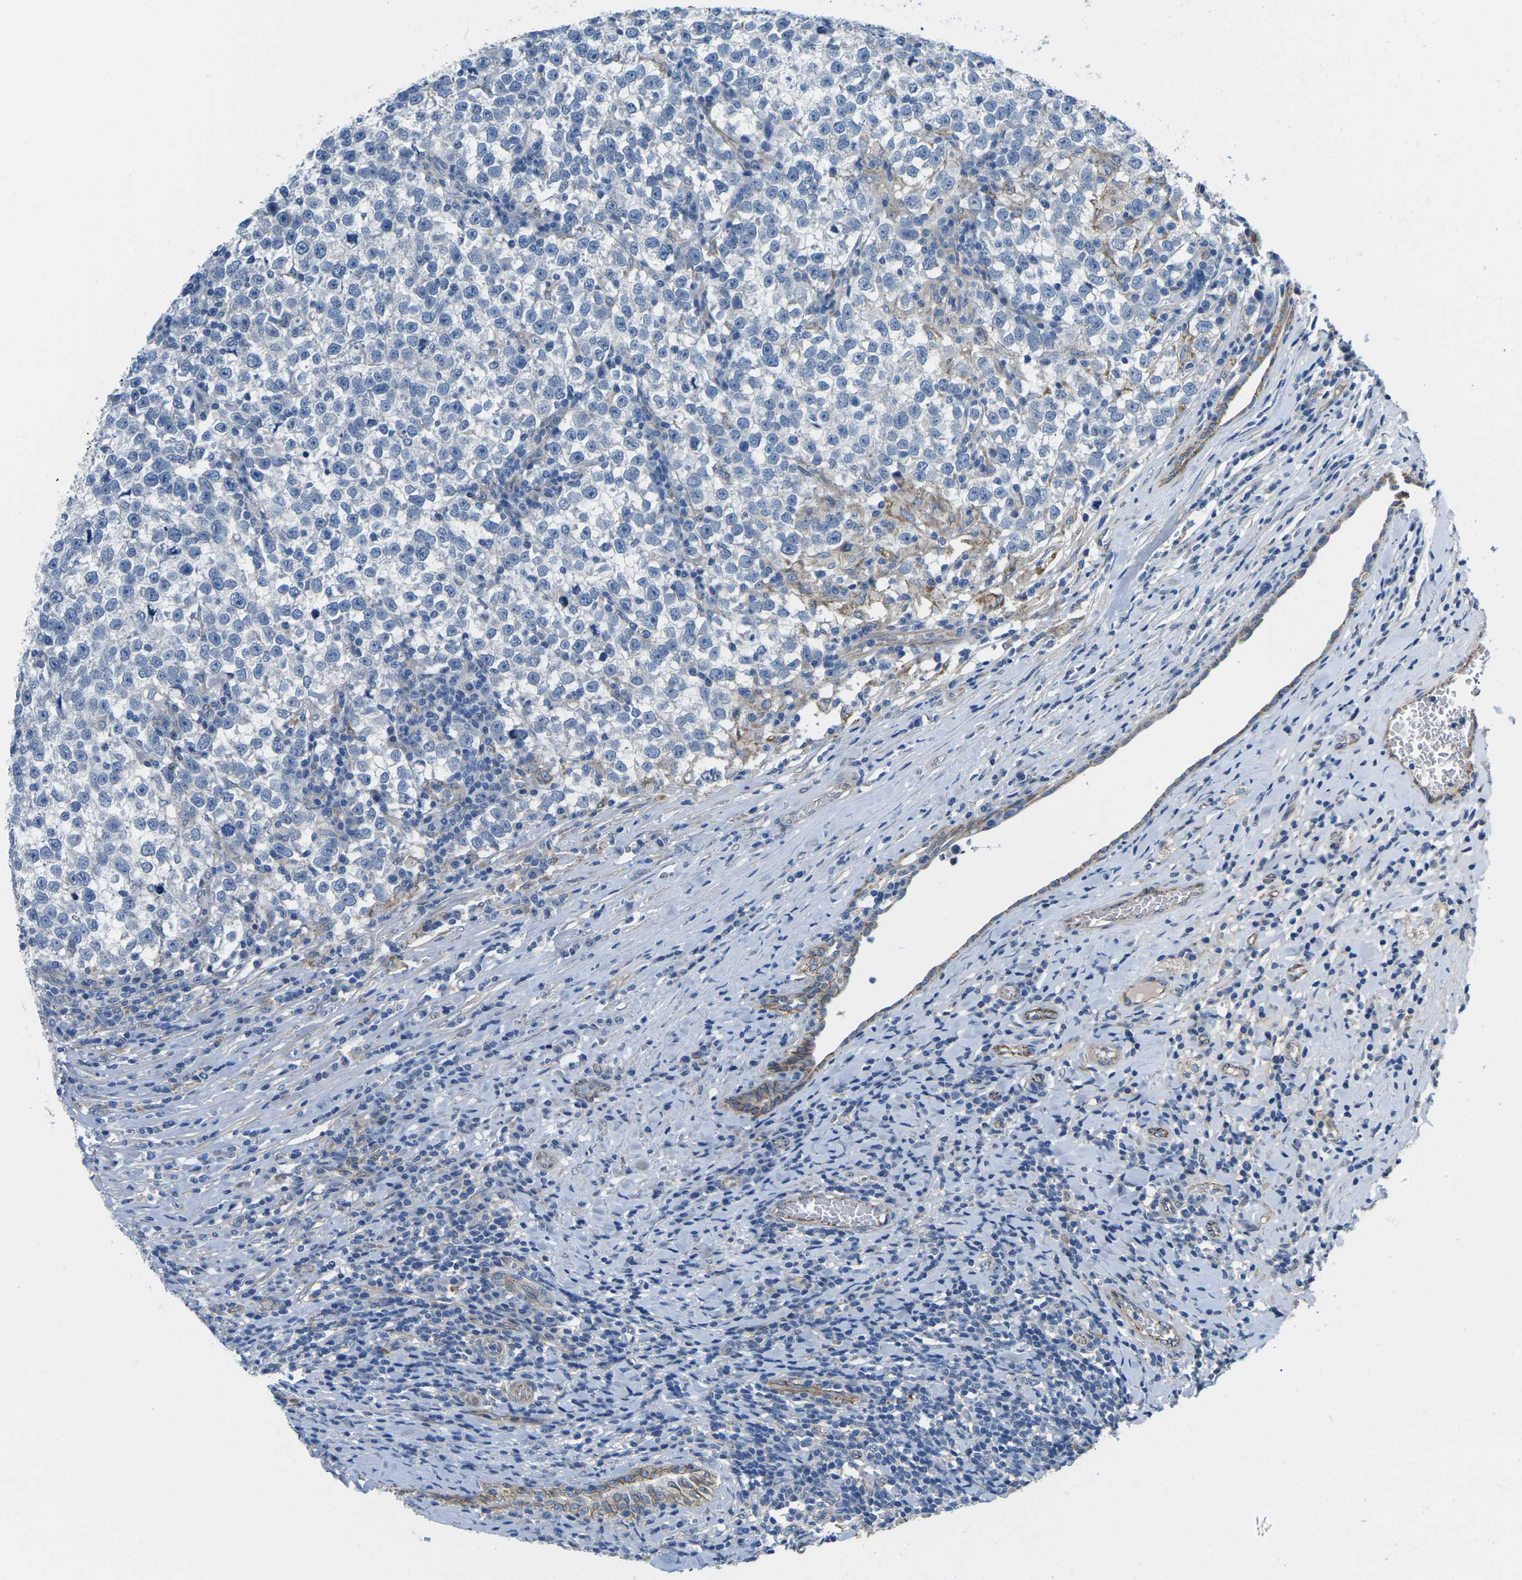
{"staining": {"intensity": "negative", "quantity": "none", "location": "none"}, "tissue": "testis cancer", "cell_type": "Tumor cells", "image_type": "cancer", "snomed": [{"axis": "morphology", "description": "Normal tissue, NOS"}, {"axis": "morphology", "description": "Seminoma, NOS"}, {"axis": "topography", "description": "Testis"}], "caption": "A photomicrograph of human testis cancer is negative for staining in tumor cells.", "gene": "CTNND1", "patient": {"sex": "male", "age": 43}}